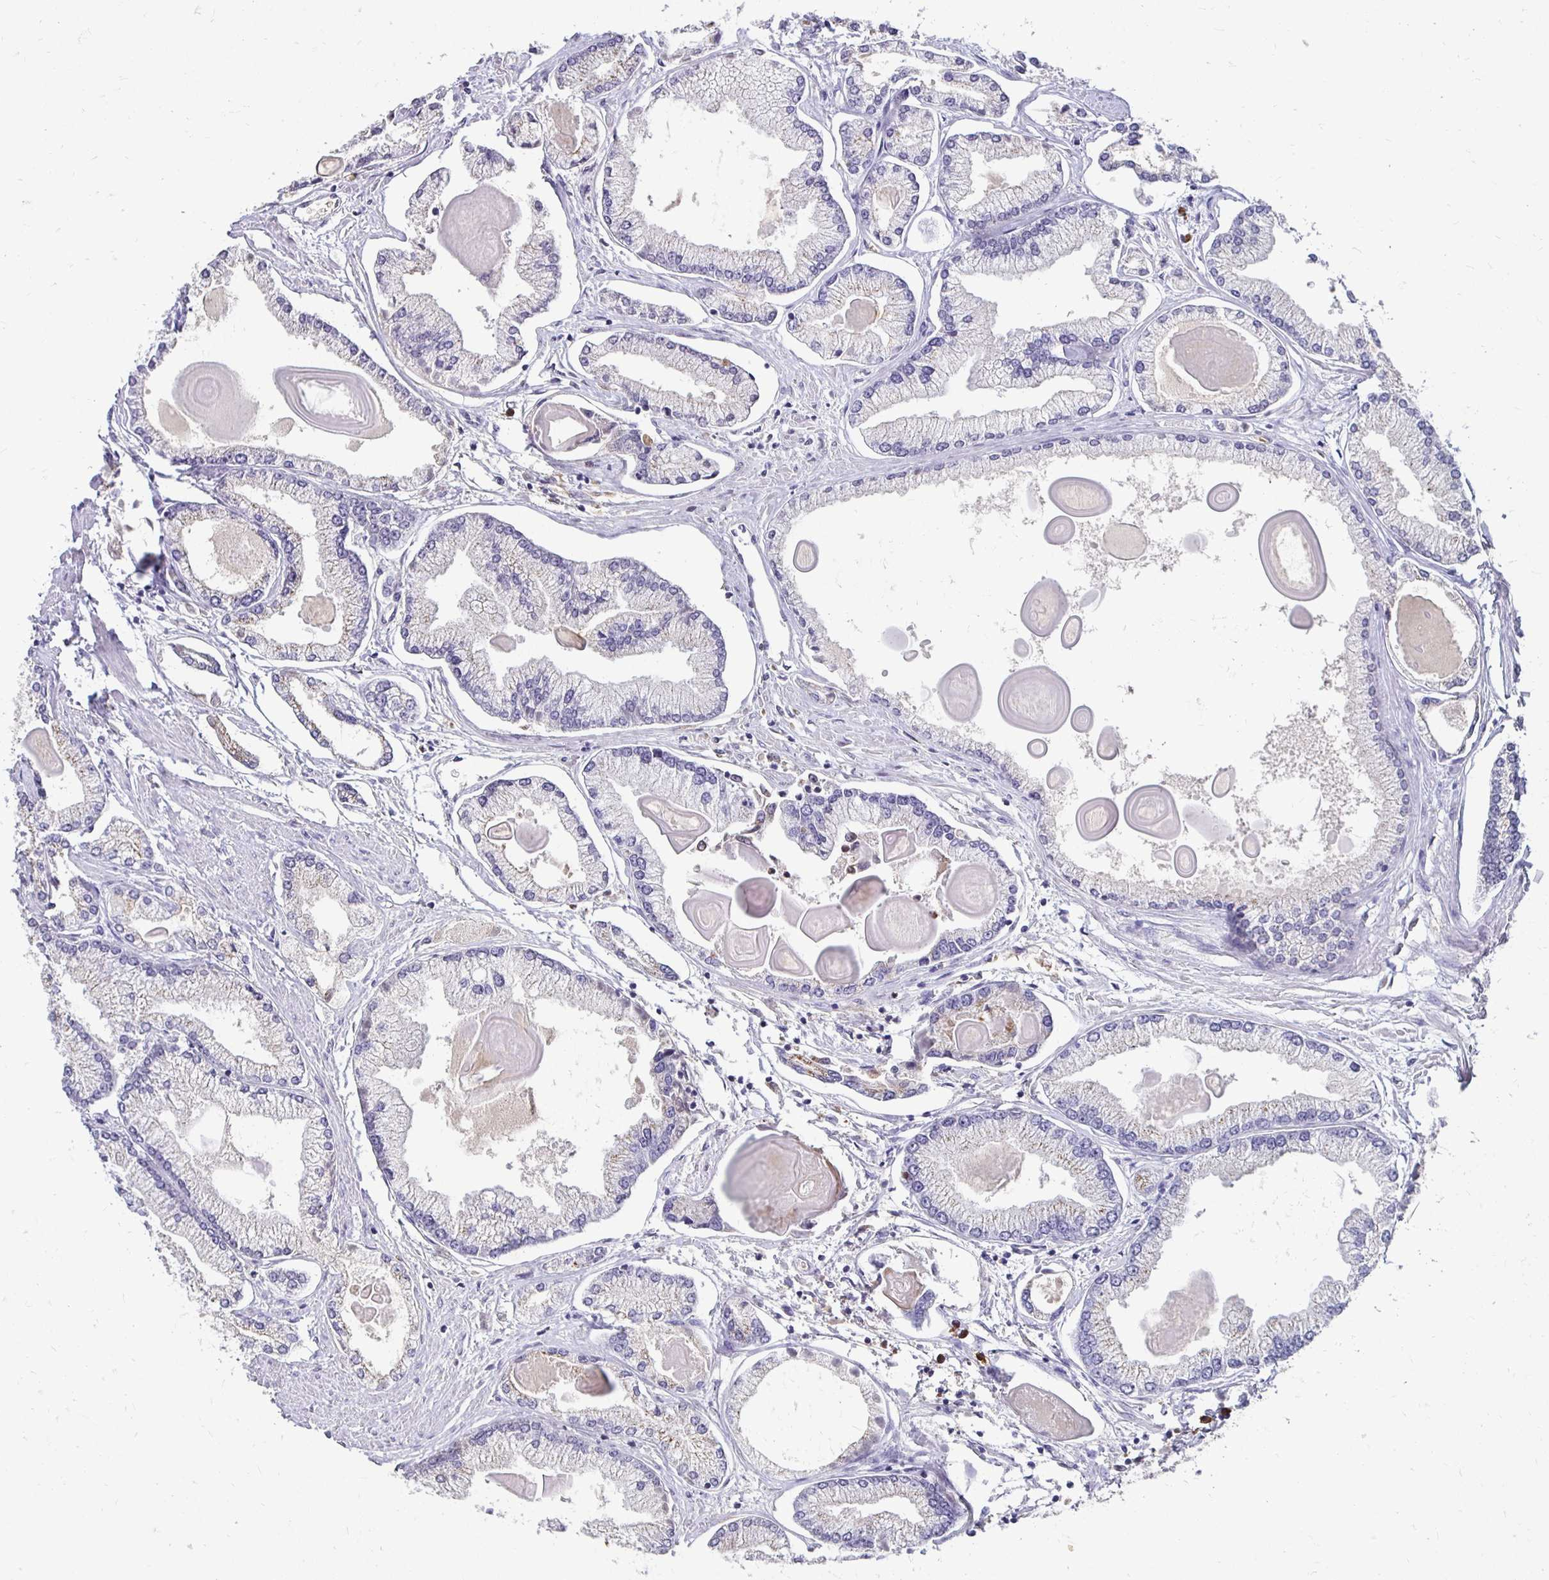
{"staining": {"intensity": "negative", "quantity": "none", "location": "none"}, "tissue": "prostate cancer", "cell_type": "Tumor cells", "image_type": "cancer", "snomed": [{"axis": "morphology", "description": "Adenocarcinoma, High grade"}, {"axis": "topography", "description": "Prostate"}], "caption": "Tumor cells show no significant positivity in prostate cancer.", "gene": "GK2", "patient": {"sex": "male", "age": 68}}